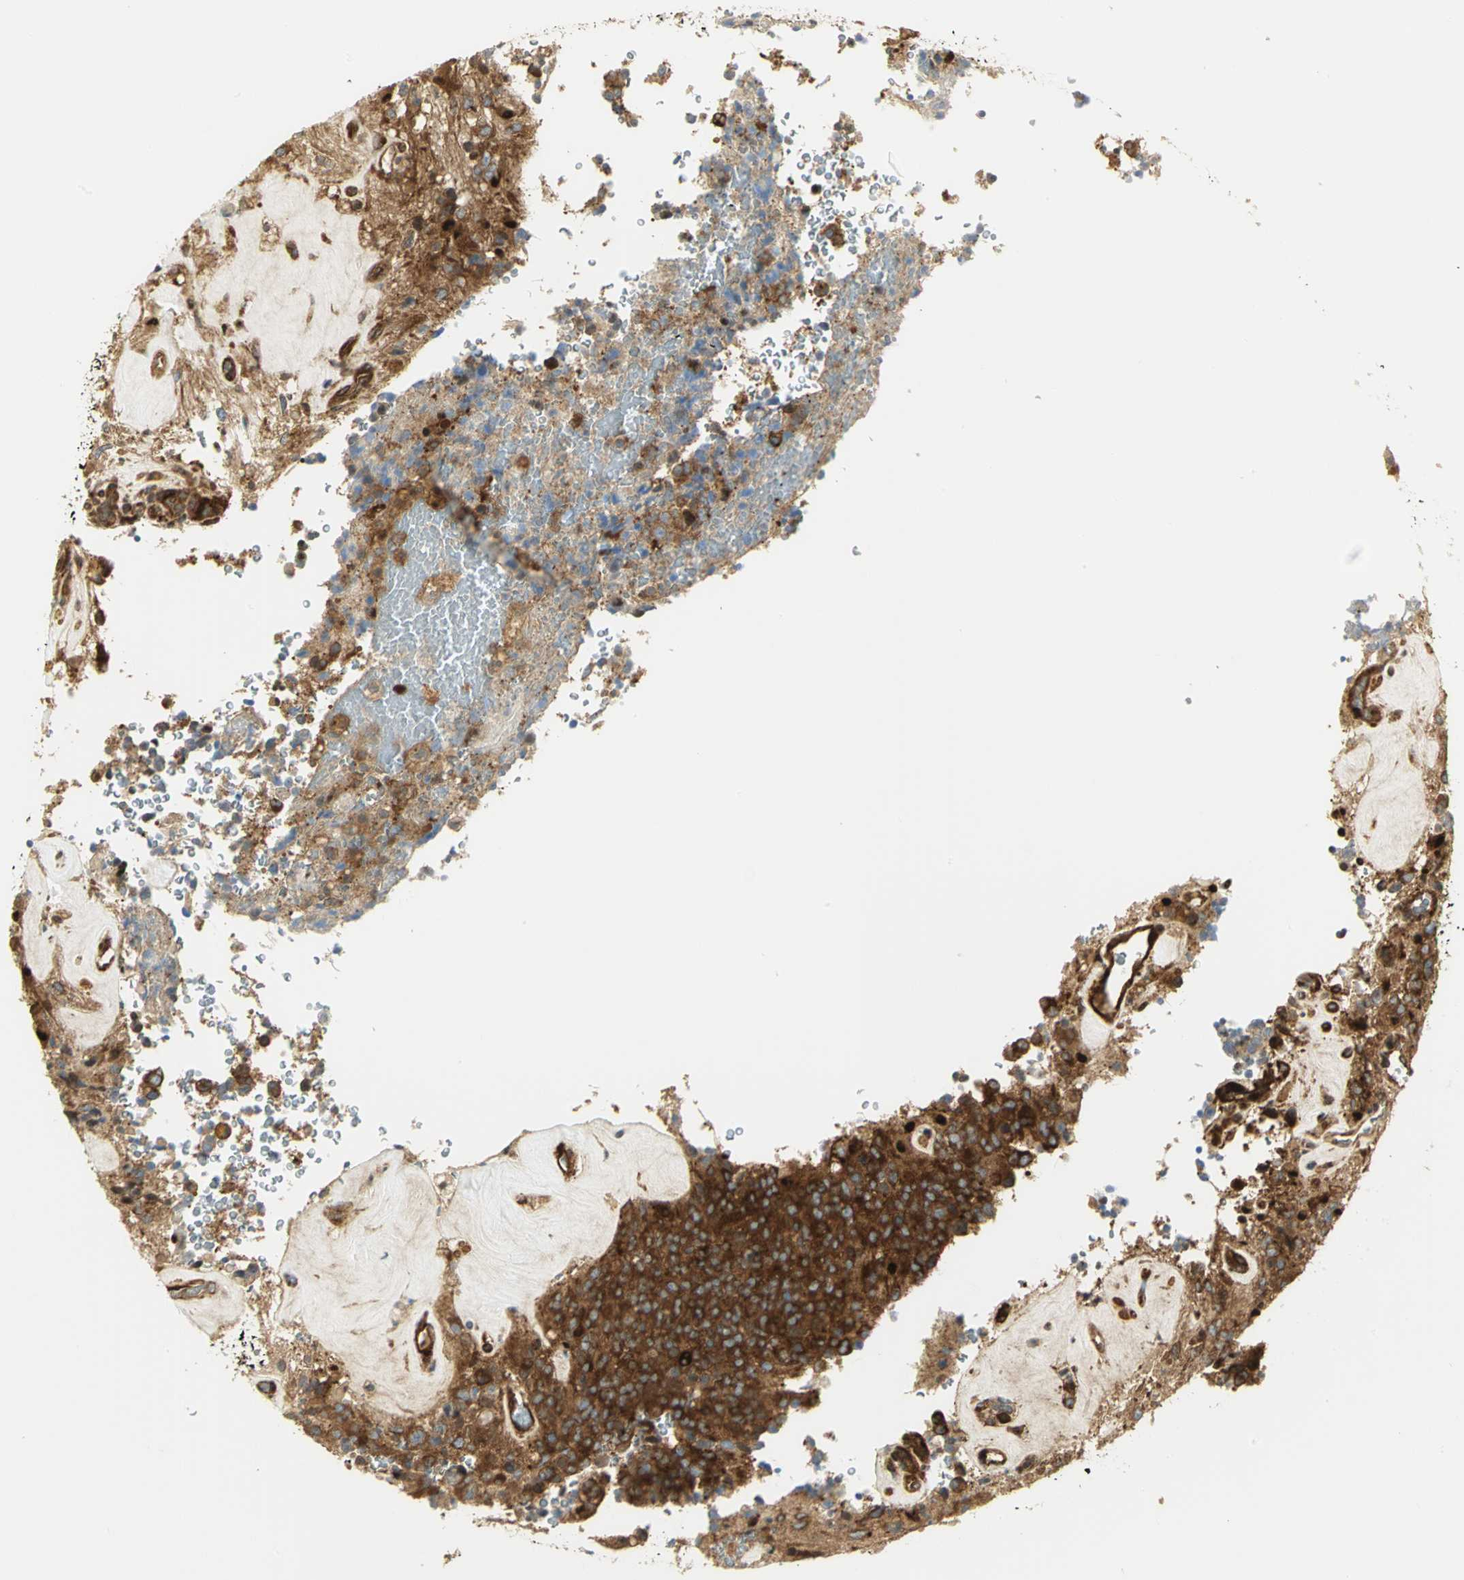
{"staining": {"intensity": "strong", "quantity": ">75%", "location": "cytoplasmic/membranous"}, "tissue": "glioma", "cell_type": "Tumor cells", "image_type": "cancer", "snomed": [{"axis": "morphology", "description": "Glioma, malignant, High grade"}, {"axis": "topography", "description": "pancreas cauda"}], "caption": "A high-resolution photomicrograph shows immunohistochemistry staining of malignant glioma (high-grade), which exhibits strong cytoplasmic/membranous positivity in about >75% of tumor cells.", "gene": "EEA1", "patient": {"sex": "male", "age": 60}}